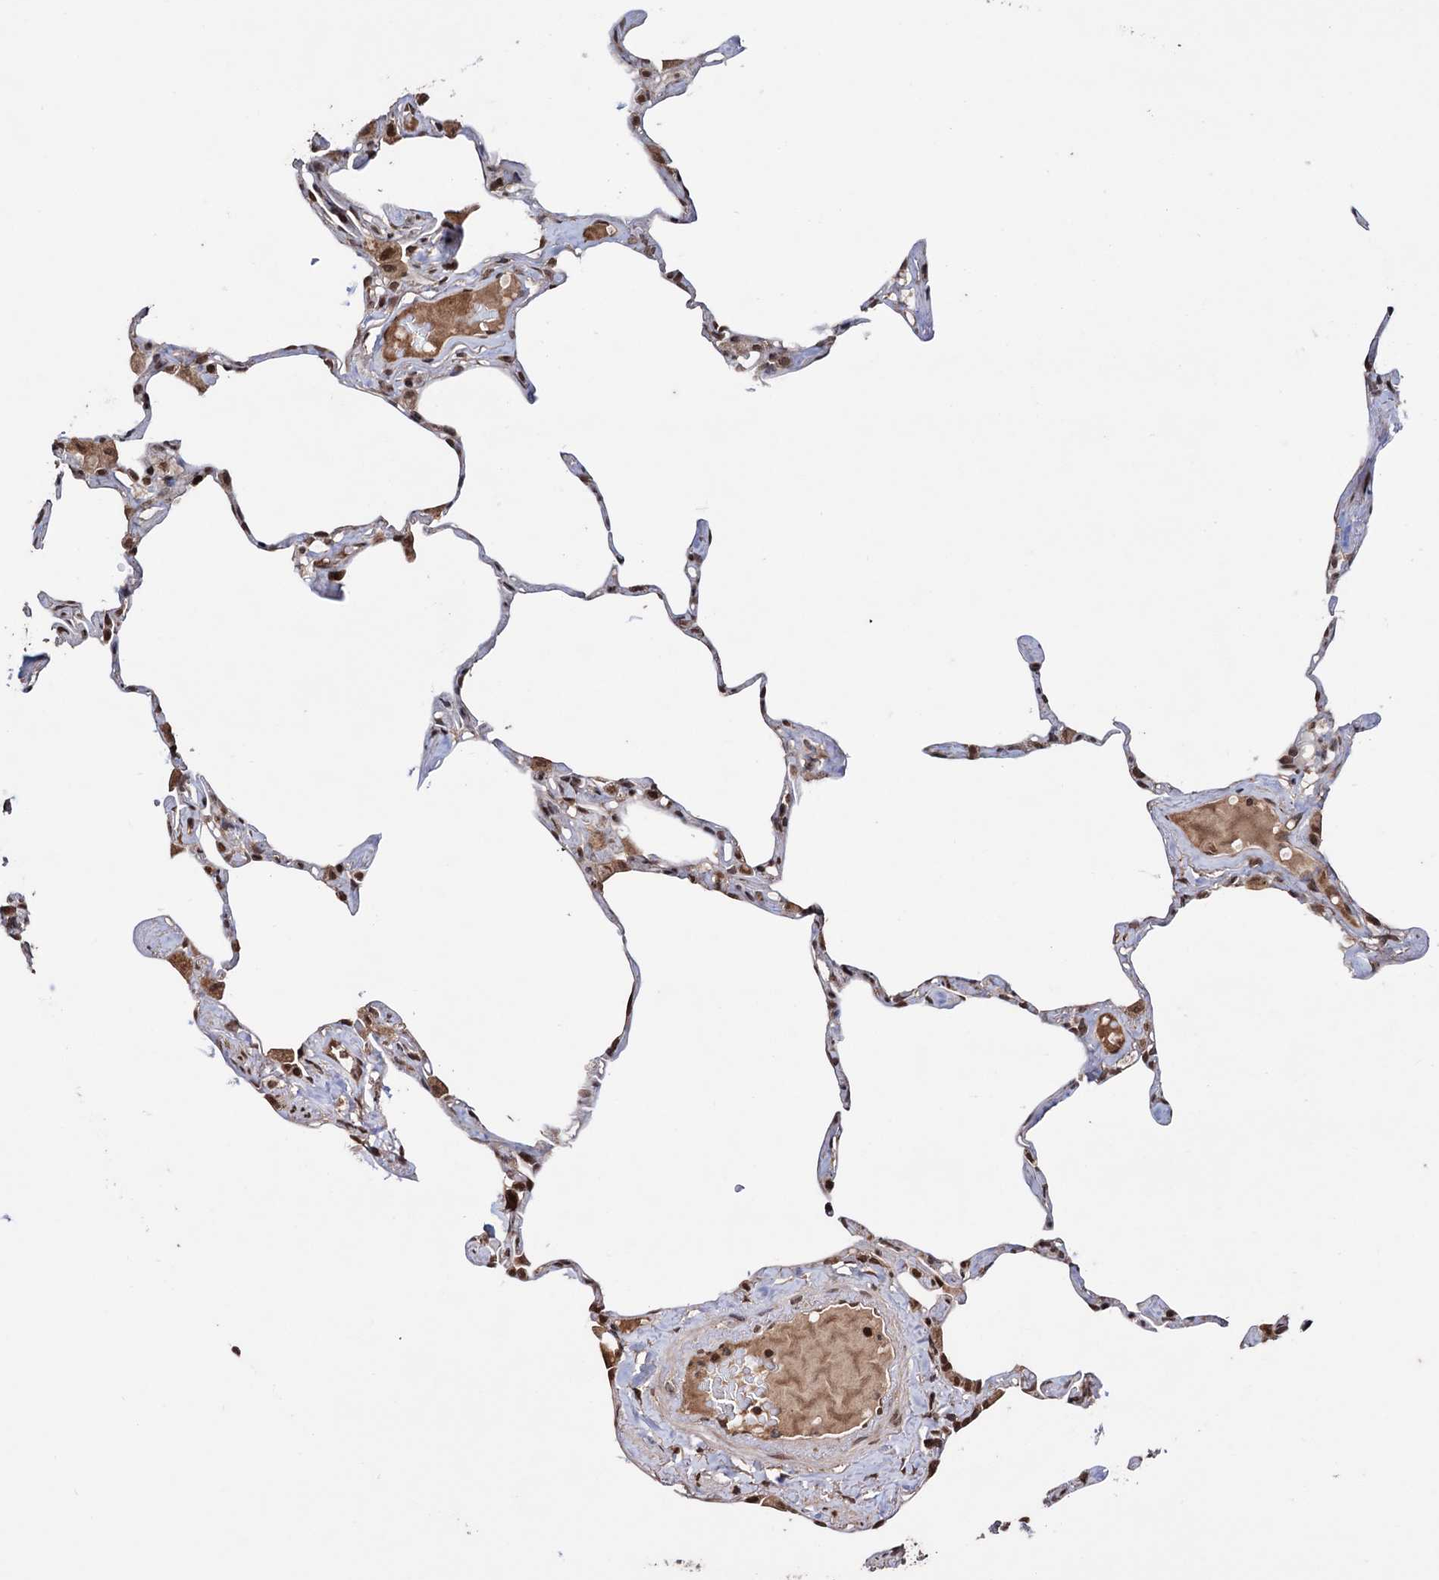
{"staining": {"intensity": "moderate", "quantity": "25%-75%", "location": "nuclear"}, "tissue": "lung", "cell_type": "Alveolar cells", "image_type": "normal", "snomed": [{"axis": "morphology", "description": "Normal tissue, NOS"}, {"axis": "topography", "description": "Lung"}], "caption": "A histopathology image of lung stained for a protein exhibits moderate nuclear brown staining in alveolar cells. (Stains: DAB (3,3'-diaminobenzidine) in brown, nuclei in blue, Microscopy: brightfield microscopy at high magnification).", "gene": "KLF5", "patient": {"sex": "male", "age": 65}}